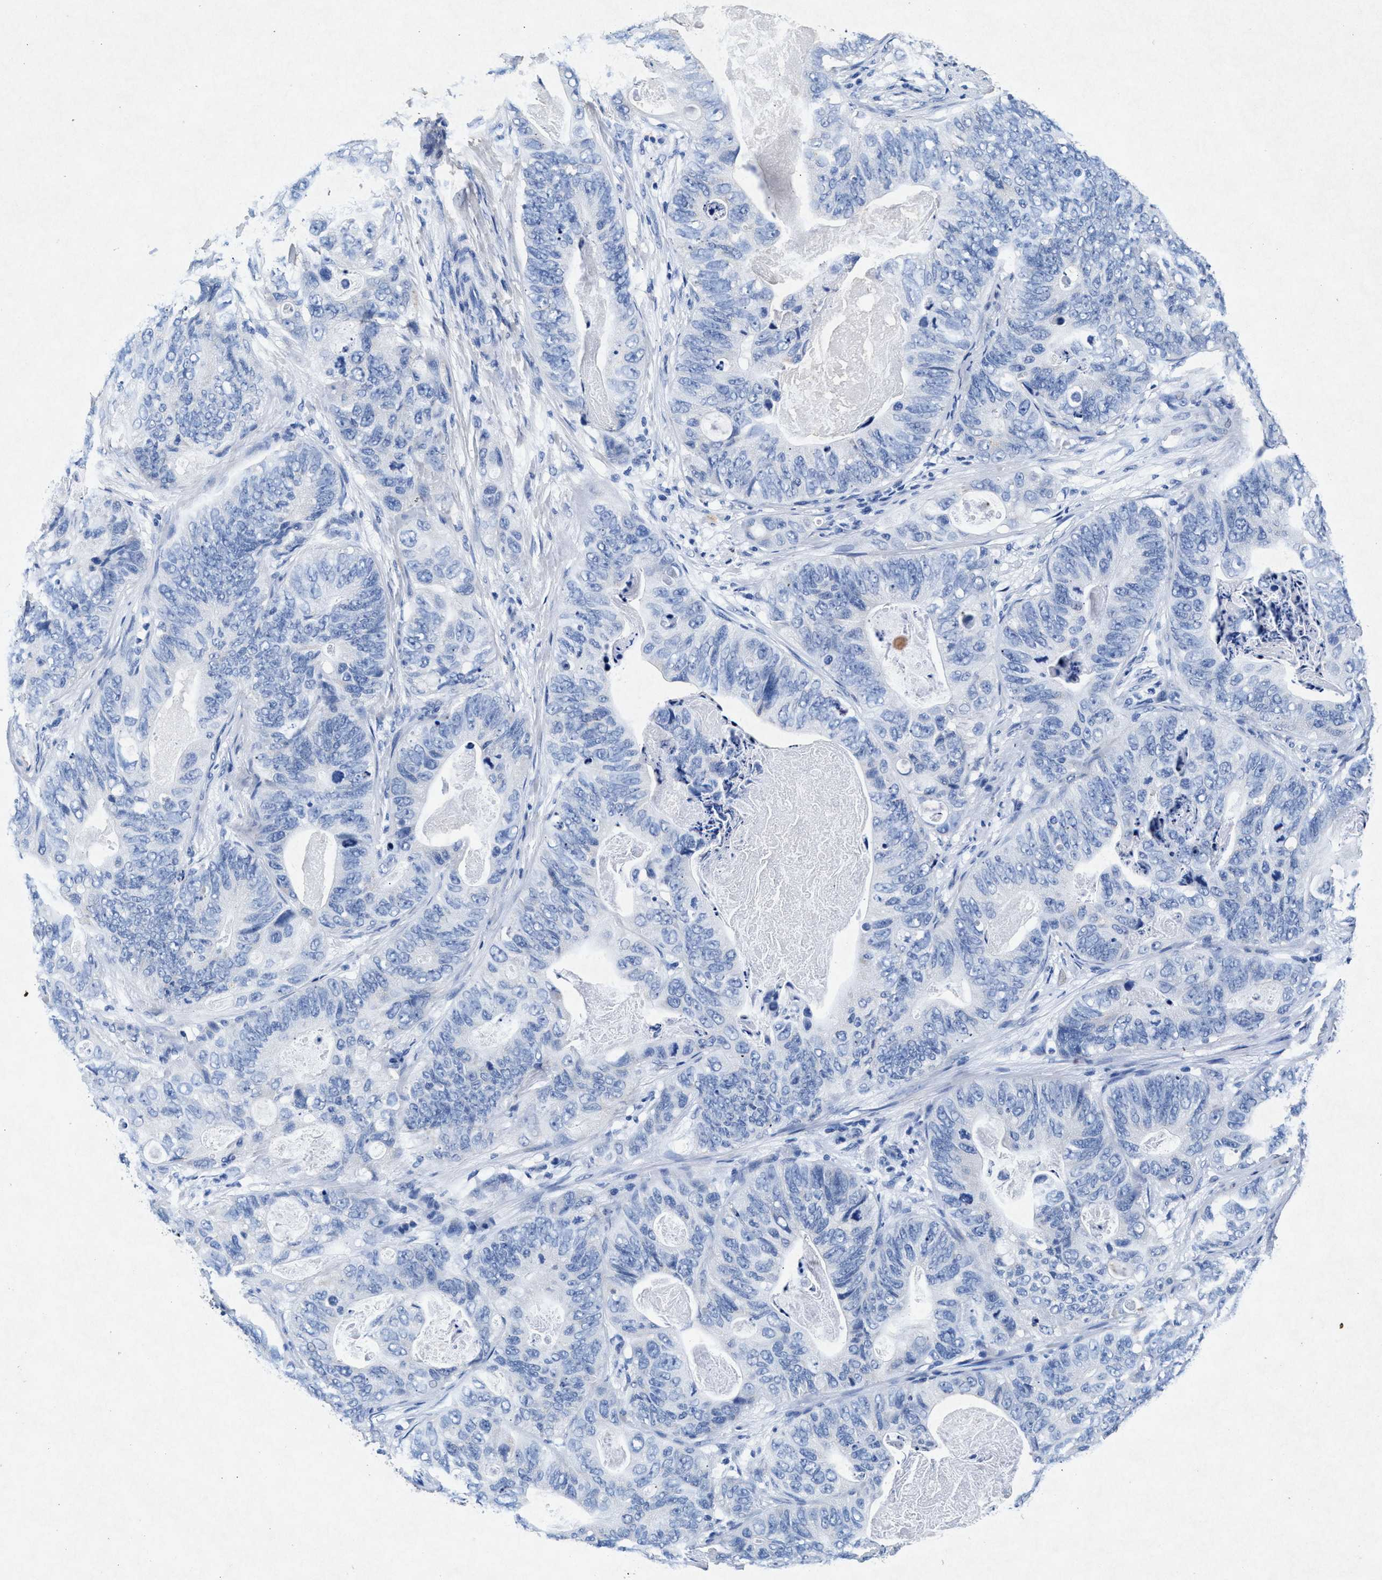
{"staining": {"intensity": "negative", "quantity": "none", "location": "none"}, "tissue": "stomach cancer", "cell_type": "Tumor cells", "image_type": "cancer", "snomed": [{"axis": "morphology", "description": "Adenocarcinoma, NOS"}, {"axis": "topography", "description": "Stomach"}], "caption": "There is no significant positivity in tumor cells of stomach cancer (adenocarcinoma).", "gene": "MAP6", "patient": {"sex": "female", "age": 89}}